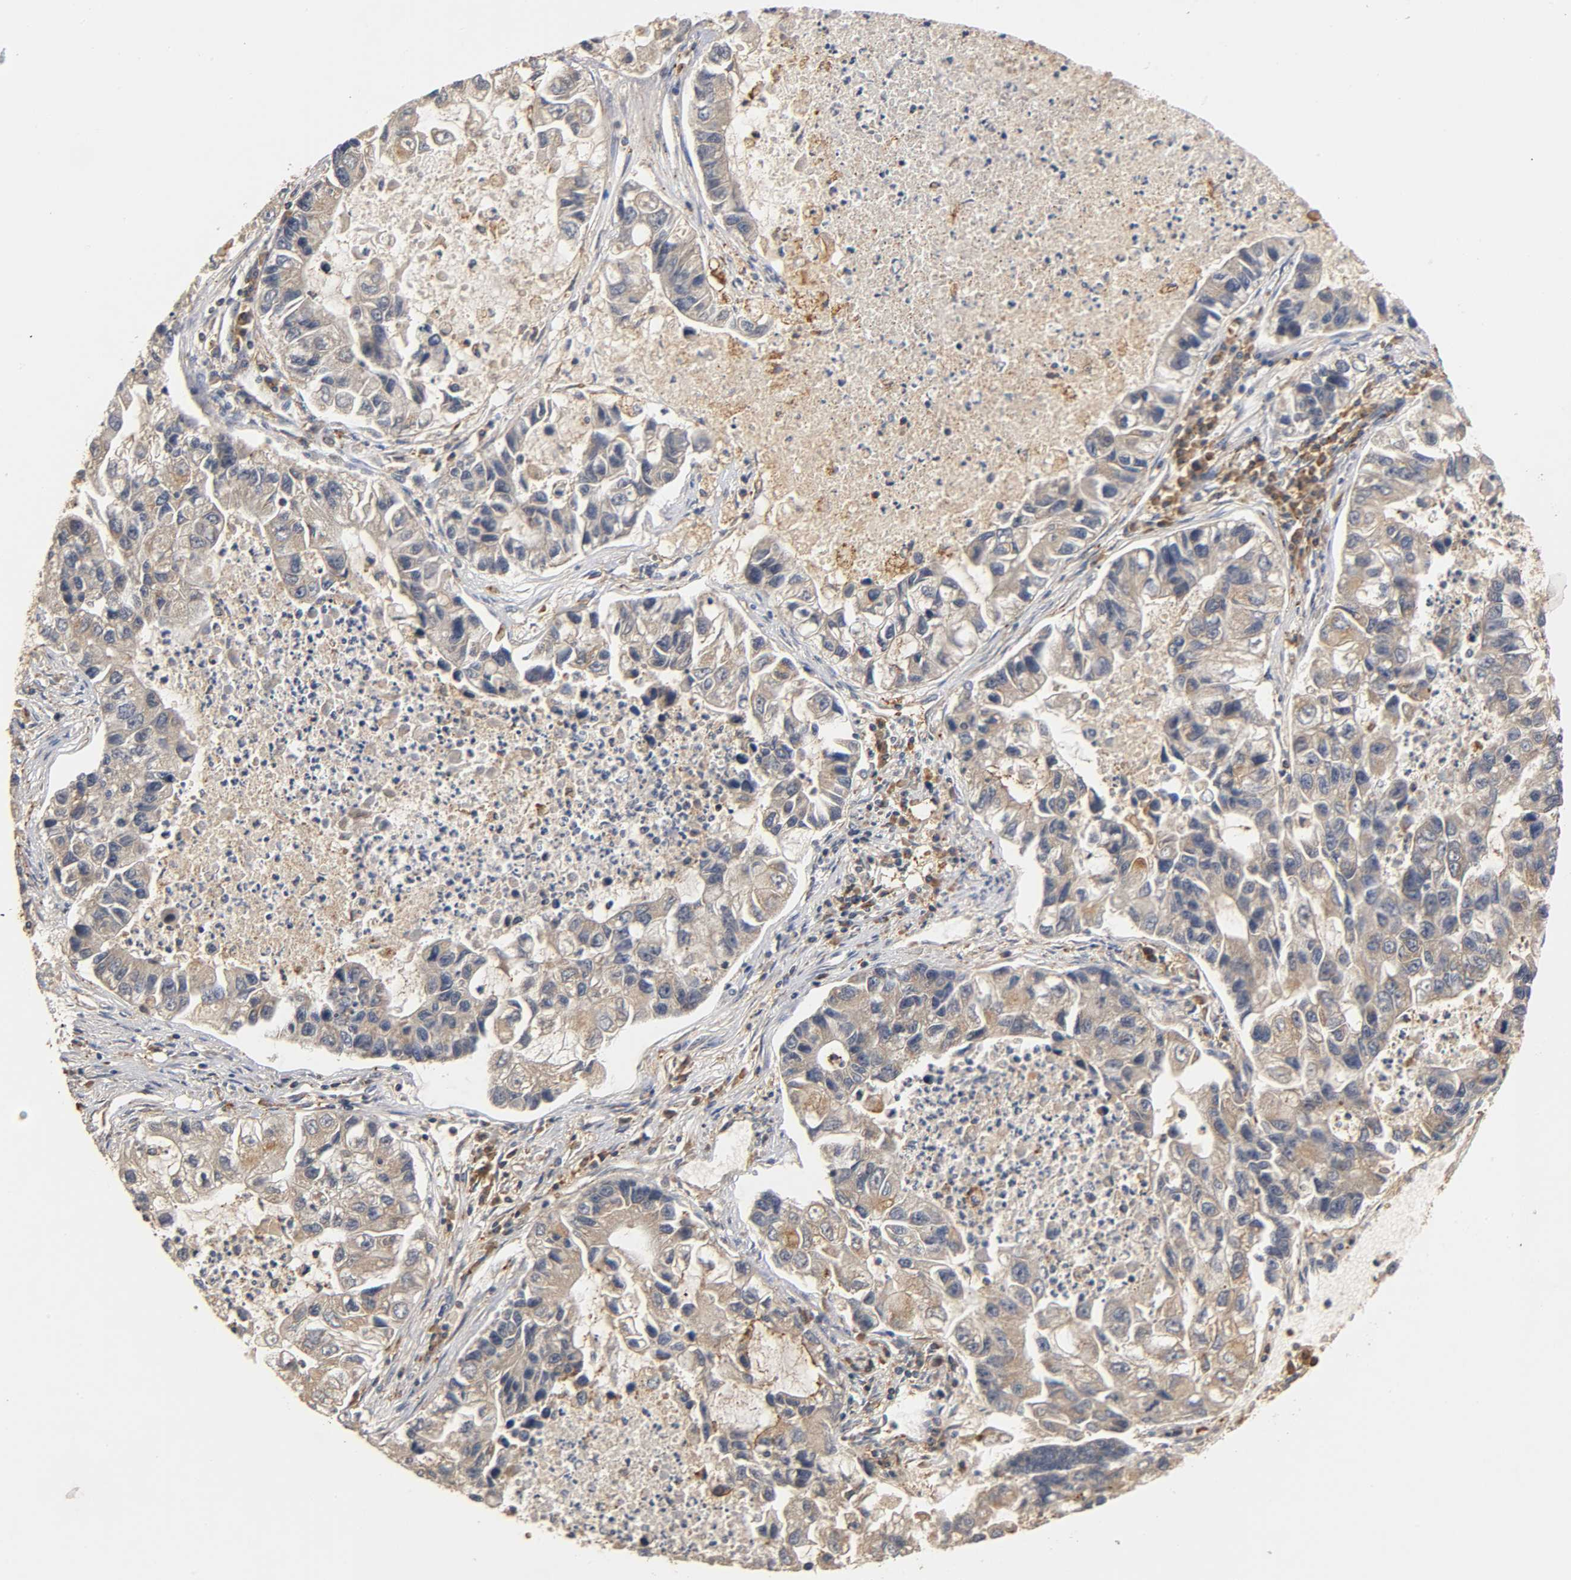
{"staining": {"intensity": "weak", "quantity": "25%-75%", "location": "cytoplasmic/membranous"}, "tissue": "lung cancer", "cell_type": "Tumor cells", "image_type": "cancer", "snomed": [{"axis": "morphology", "description": "Adenocarcinoma, NOS"}, {"axis": "topography", "description": "Lung"}], "caption": "Protein expression by IHC displays weak cytoplasmic/membranous staining in approximately 25%-75% of tumor cells in adenocarcinoma (lung). (Brightfield microscopy of DAB IHC at high magnification).", "gene": "SCAP", "patient": {"sex": "female", "age": 51}}